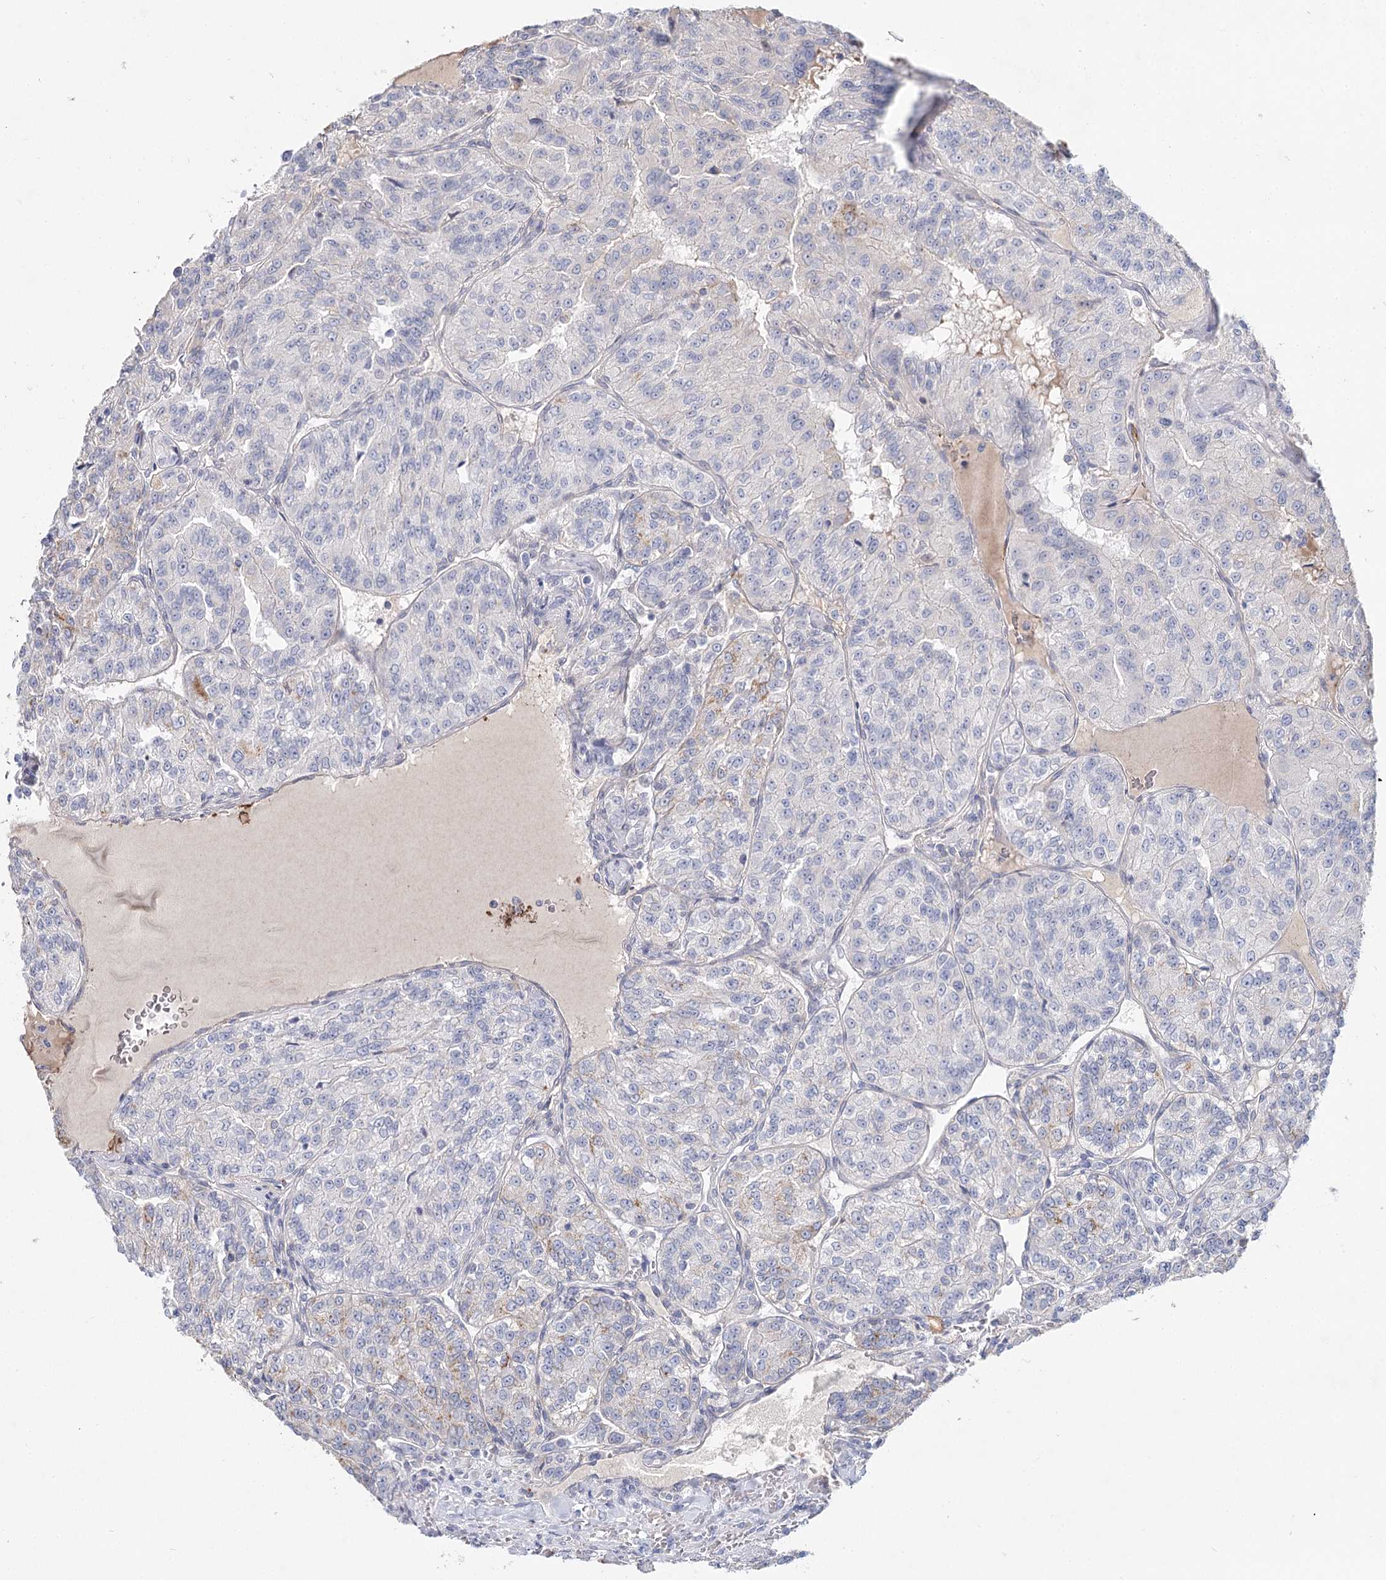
{"staining": {"intensity": "negative", "quantity": "none", "location": "none"}, "tissue": "renal cancer", "cell_type": "Tumor cells", "image_type": "cancer", "snomed": [{"axis": "morphology", "description": "Adenocarcinoma, NOS"}, {"axis": "topography", "description": "Kidney"}], "caption": "Immunohistochemistry (IHC) image of human renal cancer stained for a protein (brown), which exhibits no staining in tumor cells.", "gene": "ARHGAP44", "patient": {"sex": "female", "age": 63}}